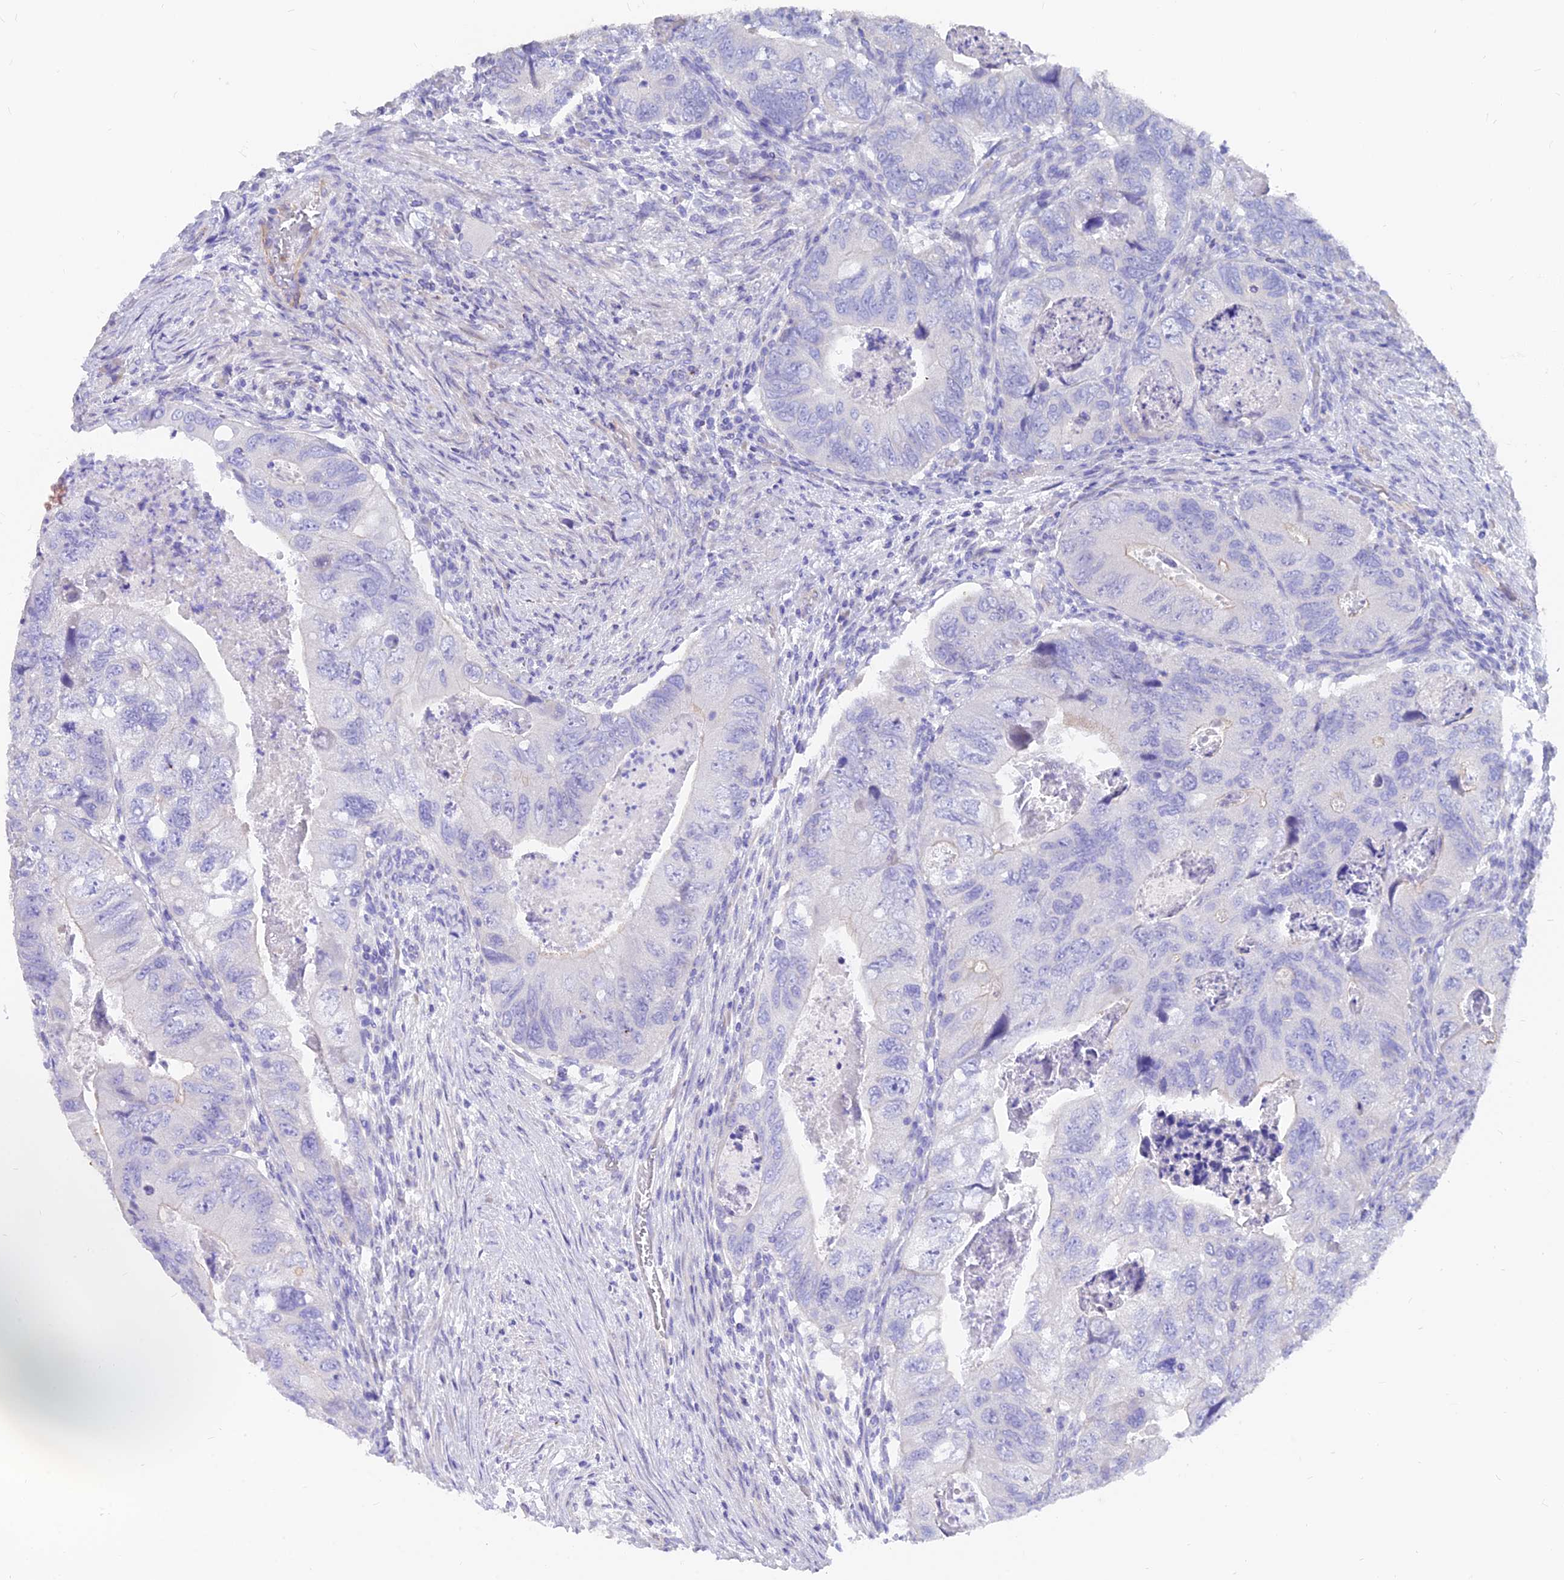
{"staining": {"intensity": "negative", "quantity": "none", "location": "none"}, "tissue": "colorectal cancer", "cell_type": "Tumor cells", "image_type": "cancer", "snomed": [{"axis": "morphology", "description": "Adenocarcinoma, NOS"}, {"axis": "topography", "description": "Rectum"}], "caption": "There is no significant expression in tumor cells of colorectal cancer (adenocarcinoma). (DAB (3,3'-diaminobenzidine) immunohistochemistry (IHC) with hematoxylin counter stain).", "gene": "FAM168B", "patient": {"sex": "male", "age": 63}}